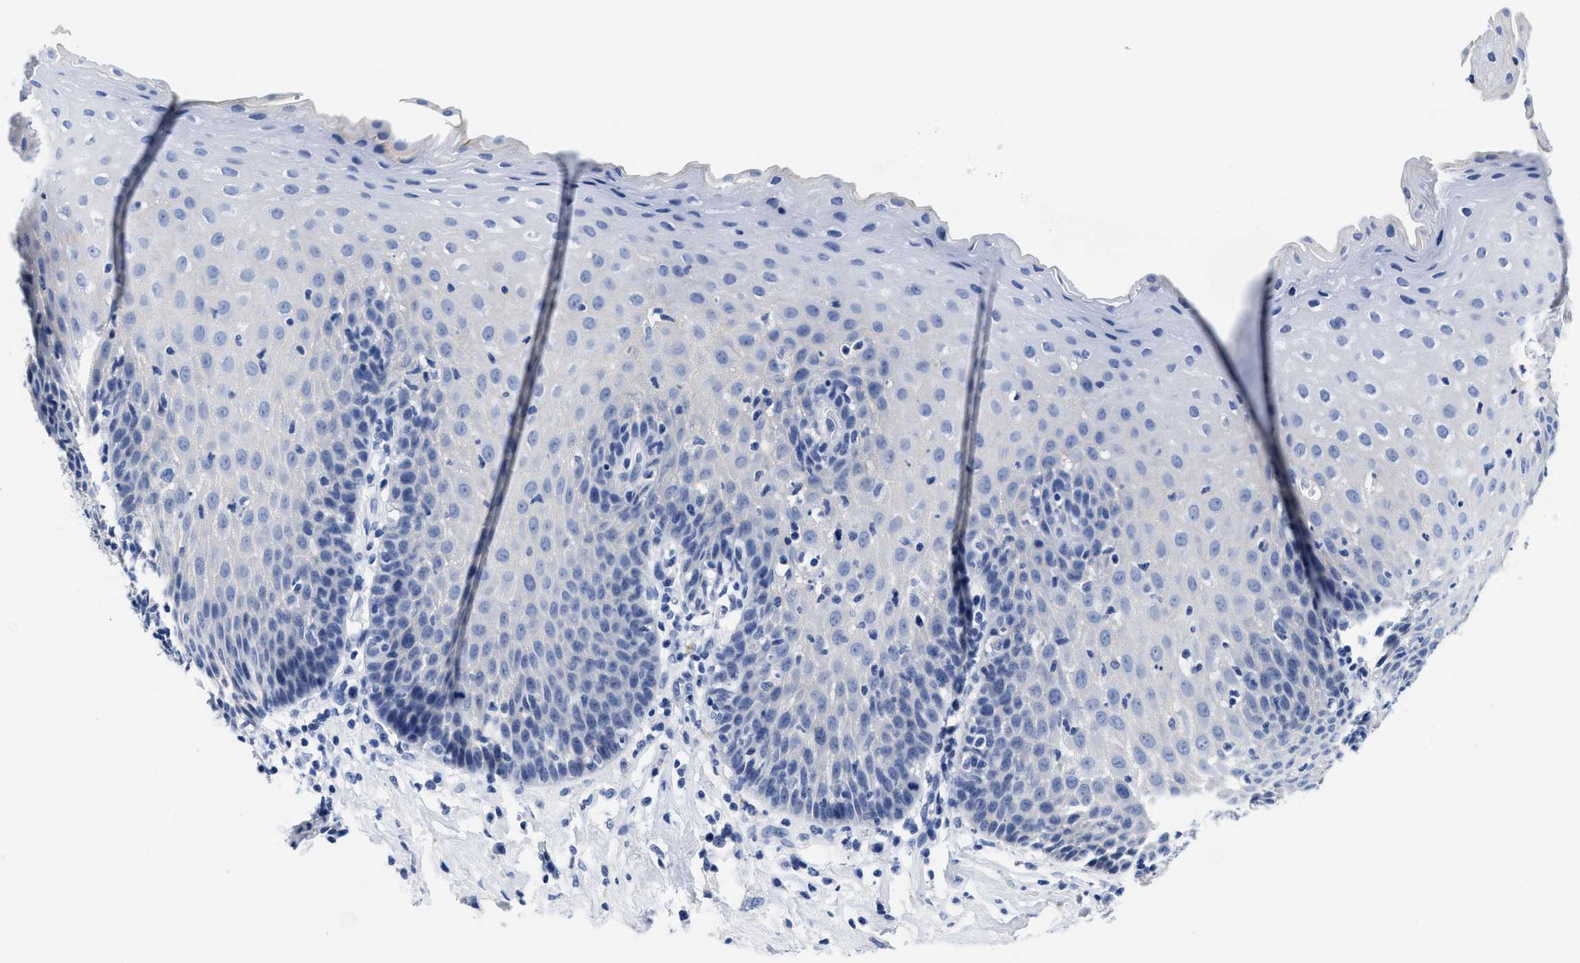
{"staining": {"intensity": "negative", "quantity": "none", "location": "none"}, "tissue": "esophagus", "cell_type": "Squamous epithelial cells", "image_type": "normal", "snomed": [{"axis": "morphology", "description": "Normal tissue, NOS"}, {"axis": "topography", "description": "Esophagus"}], "caption": "Image shows no protein staining in squamous epithelial cells of benign esophagus. (Brightfield microscopy of DAB (3,3'-diaminobenzidine) immunohistochemistry (IHC) at high magnification).", "gene": "TTC3", "patient": {"sex": "female", "age": 61}}